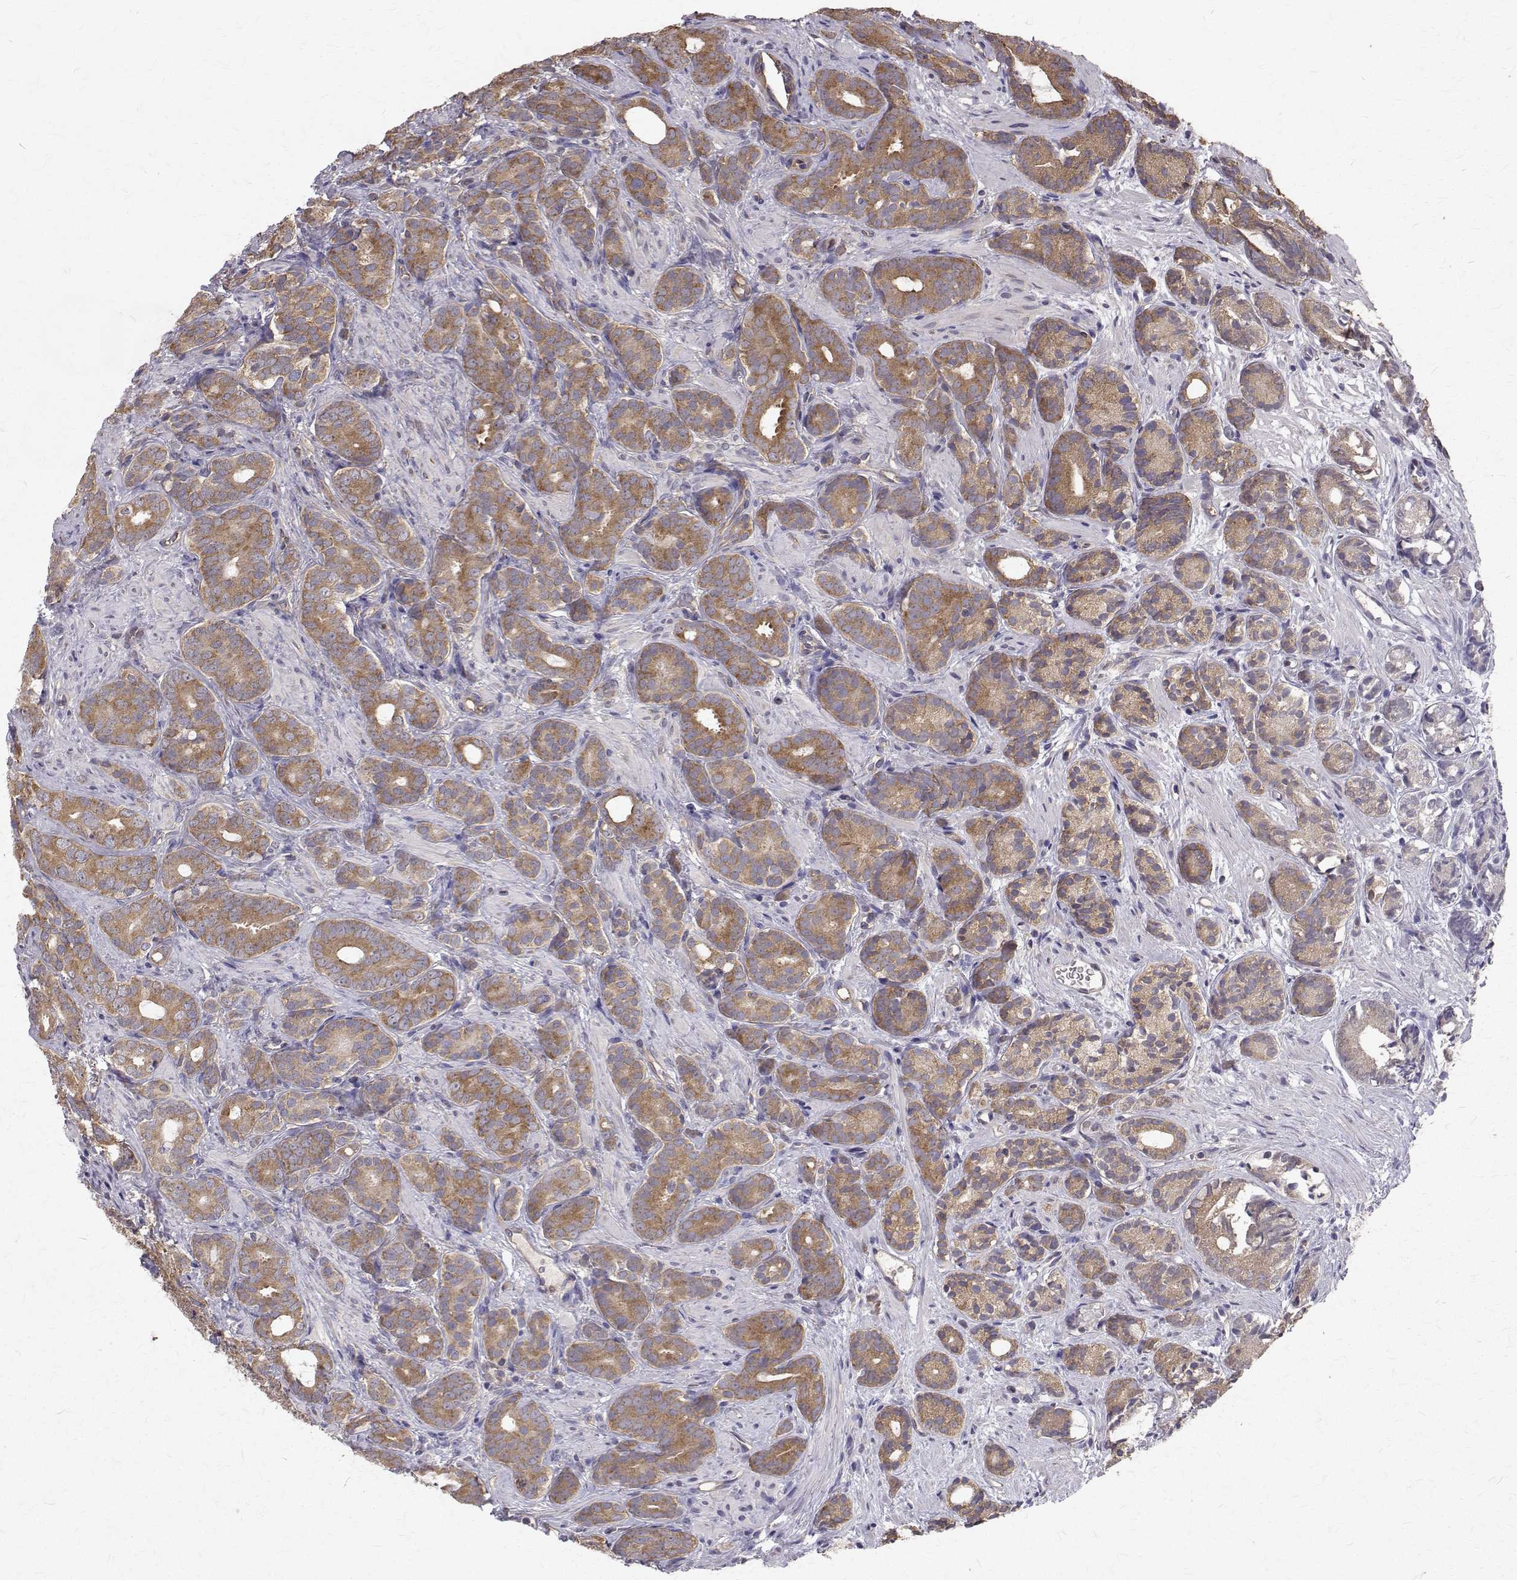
{"staining": {"intensity": "moderate", "quantity": ">75%", "location": "cytoplasmic/membranous"}, "tissue": "prostate cancer", "cell_type": "Tumor cells", "image_type": "cancer", "snomed": [{"axis": "morphology", "description": "Adenocarcinoma, High grade"}, {"axis": "topography", "description": "Prostate"}], "caption": "Prostate cancer (adenocarcinoma (high-grade)) tissue demonstrates moderate cytoplasmic/membranous staining in about >75% of tumor cells (DAB = brown stain, brightfield microscopy at high magnification).", "gene": "FARSB", "patient": {"sex": "male", "age": 84}}